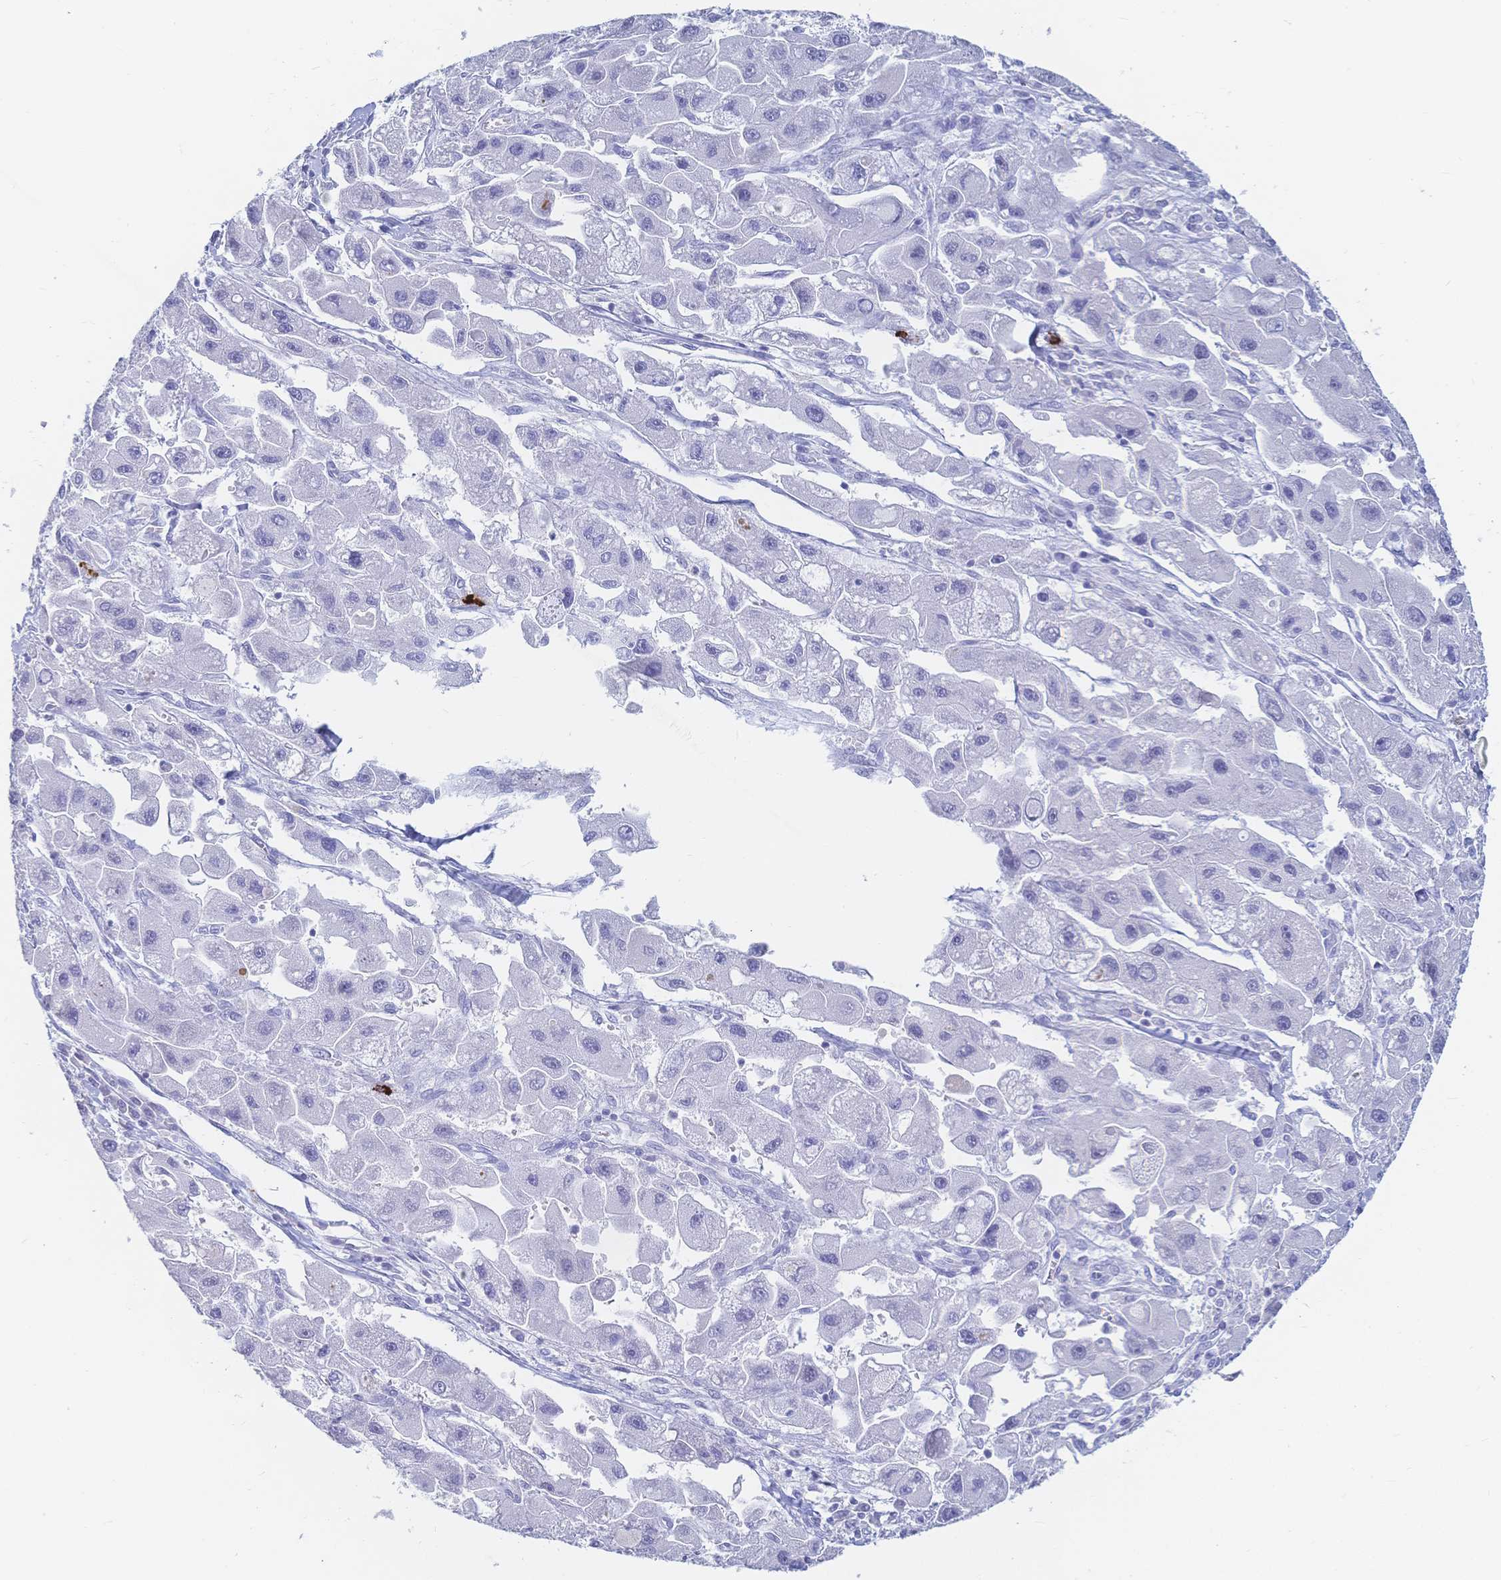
{"staining": {"intensity": "negative", "quantity": "none", "location": "none"}, "tissue": "liver cancer", "cell_type": "Tumor cells", "image_type": "cancer", "snomed": [{"axis": "morphology", "description": "Carcinoma, Hepatocellular, NOS"}, {"axis": "topography", "description": "Liver"}], "caption": "Hepatocellular carcinoma (liver) was stained to show a protein in brown. There is no significant staining in tumor cells. The staining is performed using DAB brown chromogen with nuclei counter-stained in using hematoxylin.", "gene": "IL2RB", "patient": {"sex": "male", "age": 24}}